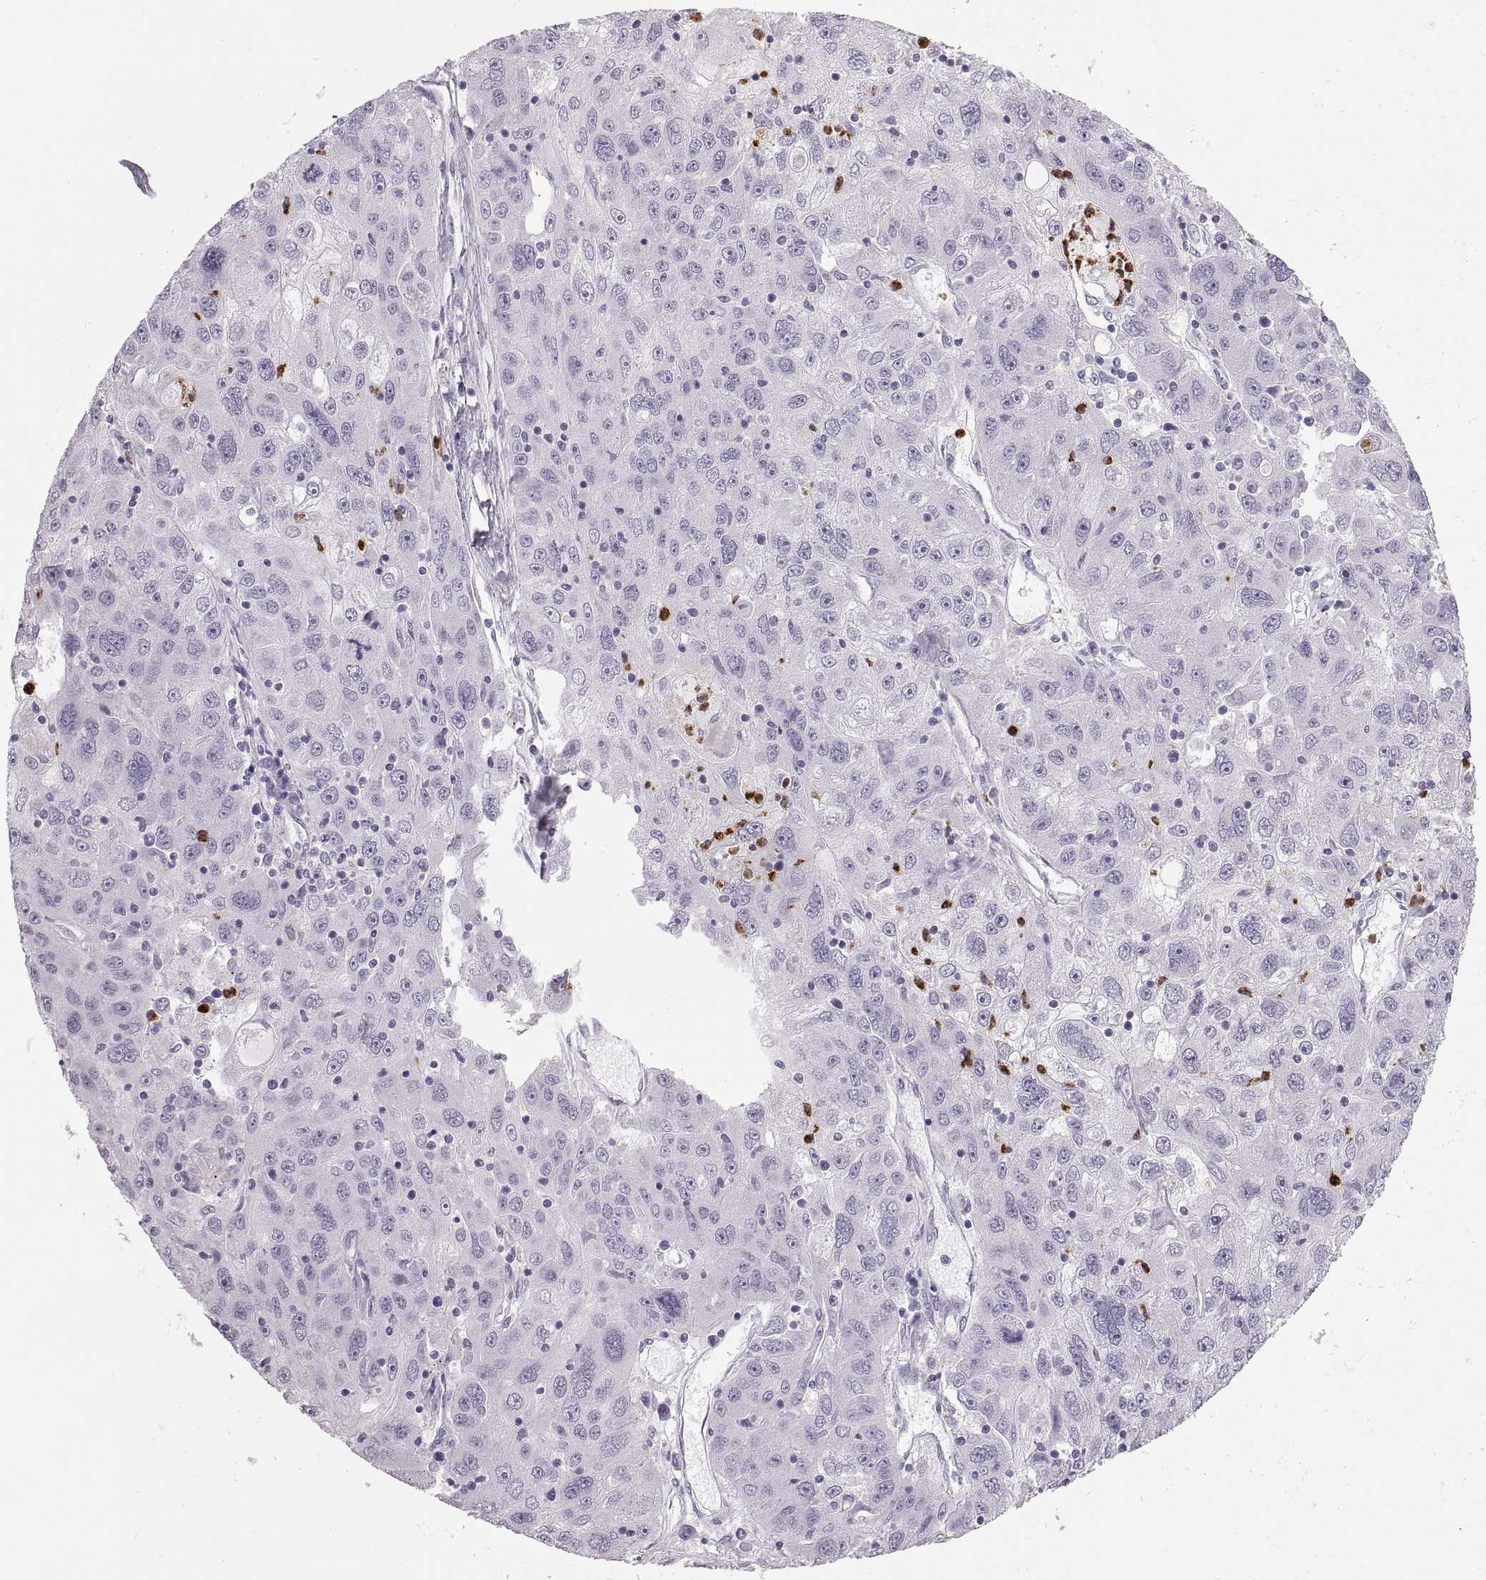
{"staining": {"intensity": "negative", "quantity": "none", "location": "none"}, "tissue": "stomach cancer", "cell_type": "Tumor cells", "image_type": "cancer", "snomed": [{"axis": "morphology", "description": "Adenocarcinoma, NOS"}, {"axis": "topography", "description": "Stomach"}], "caption": "IHC photomicrograph of stomach adenocarcinoma stained for a protein (brown), which exhibits no expression in tumor cells.", "gene": "MILR1", "patient": {"sex": "male", "age": 56}}